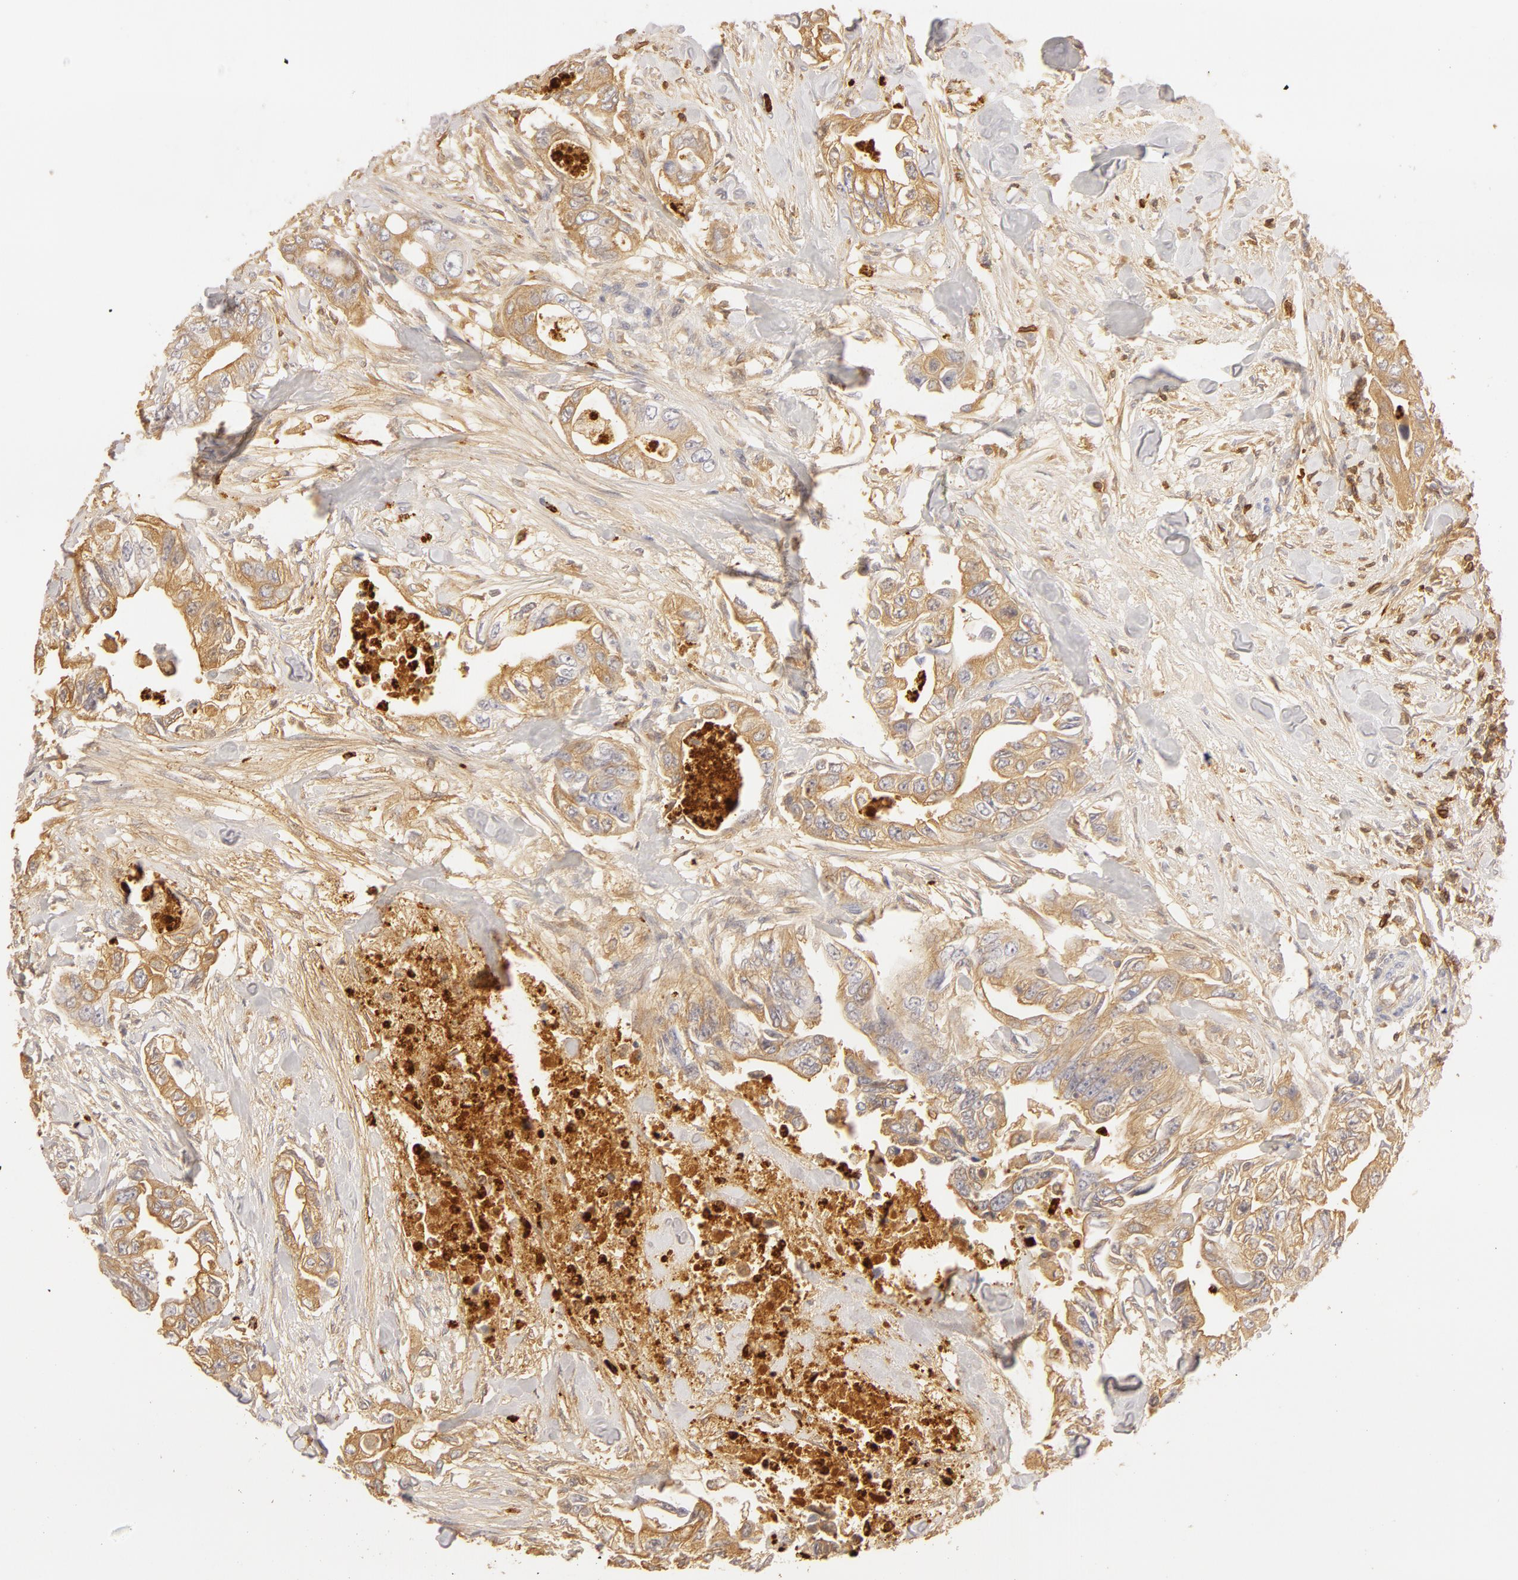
{"staining": {"intensity": "weak", "quantity": ">75%", "location": "cytoplasmic/membranous"}, "tissue": "colorectal cancer", "cell_type": "Tumor cells", "image_type": "cancer", "snomed": [{"axis": "morphology", "description": "Adenocarcinoma, NOS"}, {"axis": "topography", "description": "Colon"}], "caption": "IHC histopathology image of neoplastic tissue: colorectal cancer (adenocarcinoma) stained using IHC demonstrates low levels of weak protein expression localized specifically in the cytoplasmic/membranous of tumor cells, appearing as a cytoplasmic/membranous brown color.", "gene": "C1R", "patient": {"sex": "female", "age": 11}}